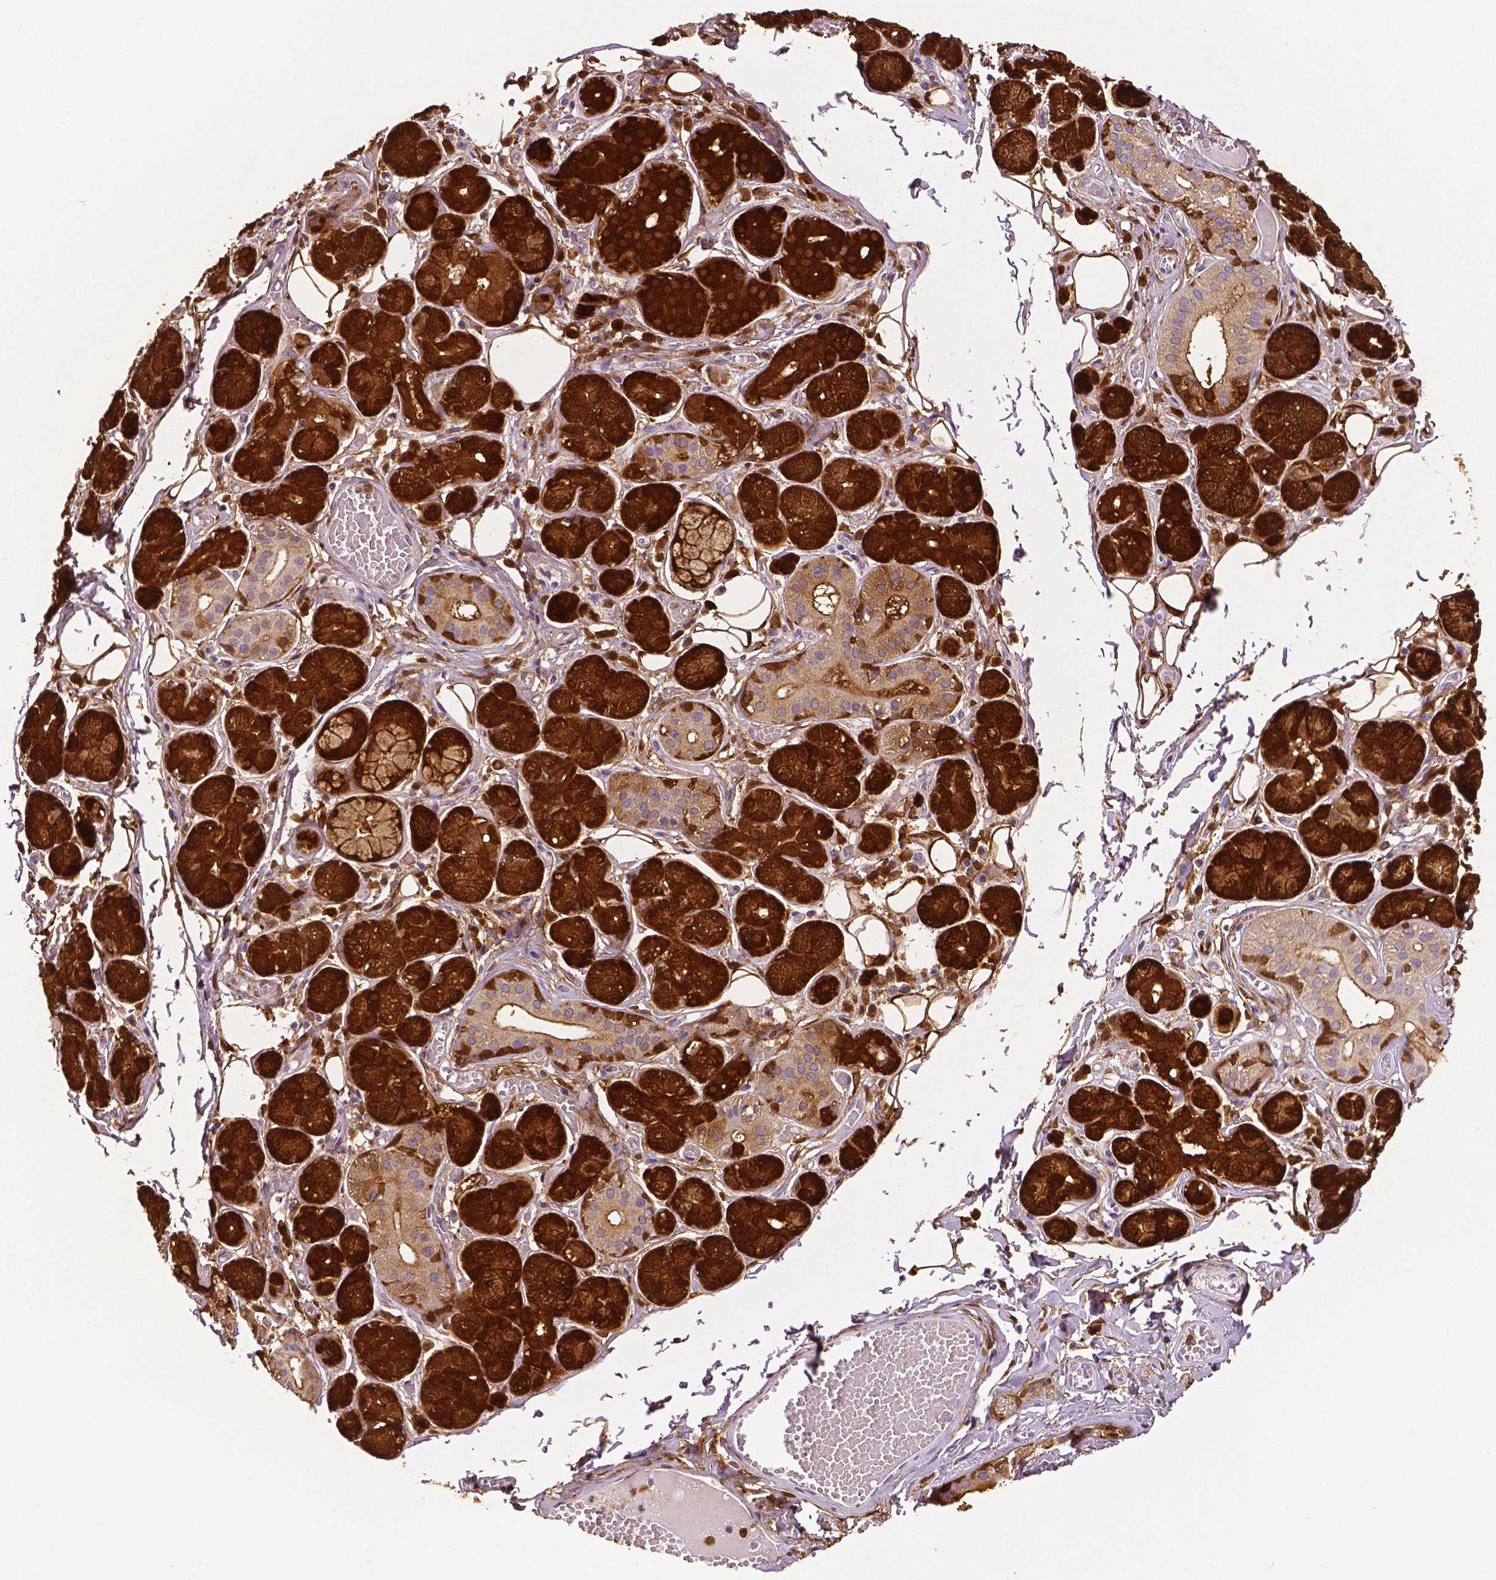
{"staining": {"intensity": "strong", "quantity": "25%-75%", "location": "cytoplasmic/membranous,nuclear"}, "tissue": "salivary gland", "cell_type": "Glandular cells", "image_type": "normal", "snomed": [{"axis": "morphology", "description": "Normal tissue, NOS"}, {"axis": "topography", "description": "Salivary gland"}, {"axis": "topography", "description": "Peripheral nerve tissue"}], "caption": "This is an image of immunohistochemistry staining of normal salivary gland, which shows strong expression in the cytoplasmic/membranous,nuclear of glandular cells.", "gene": "PHGDH", "patient": {"sex": "male", "age": 71}}